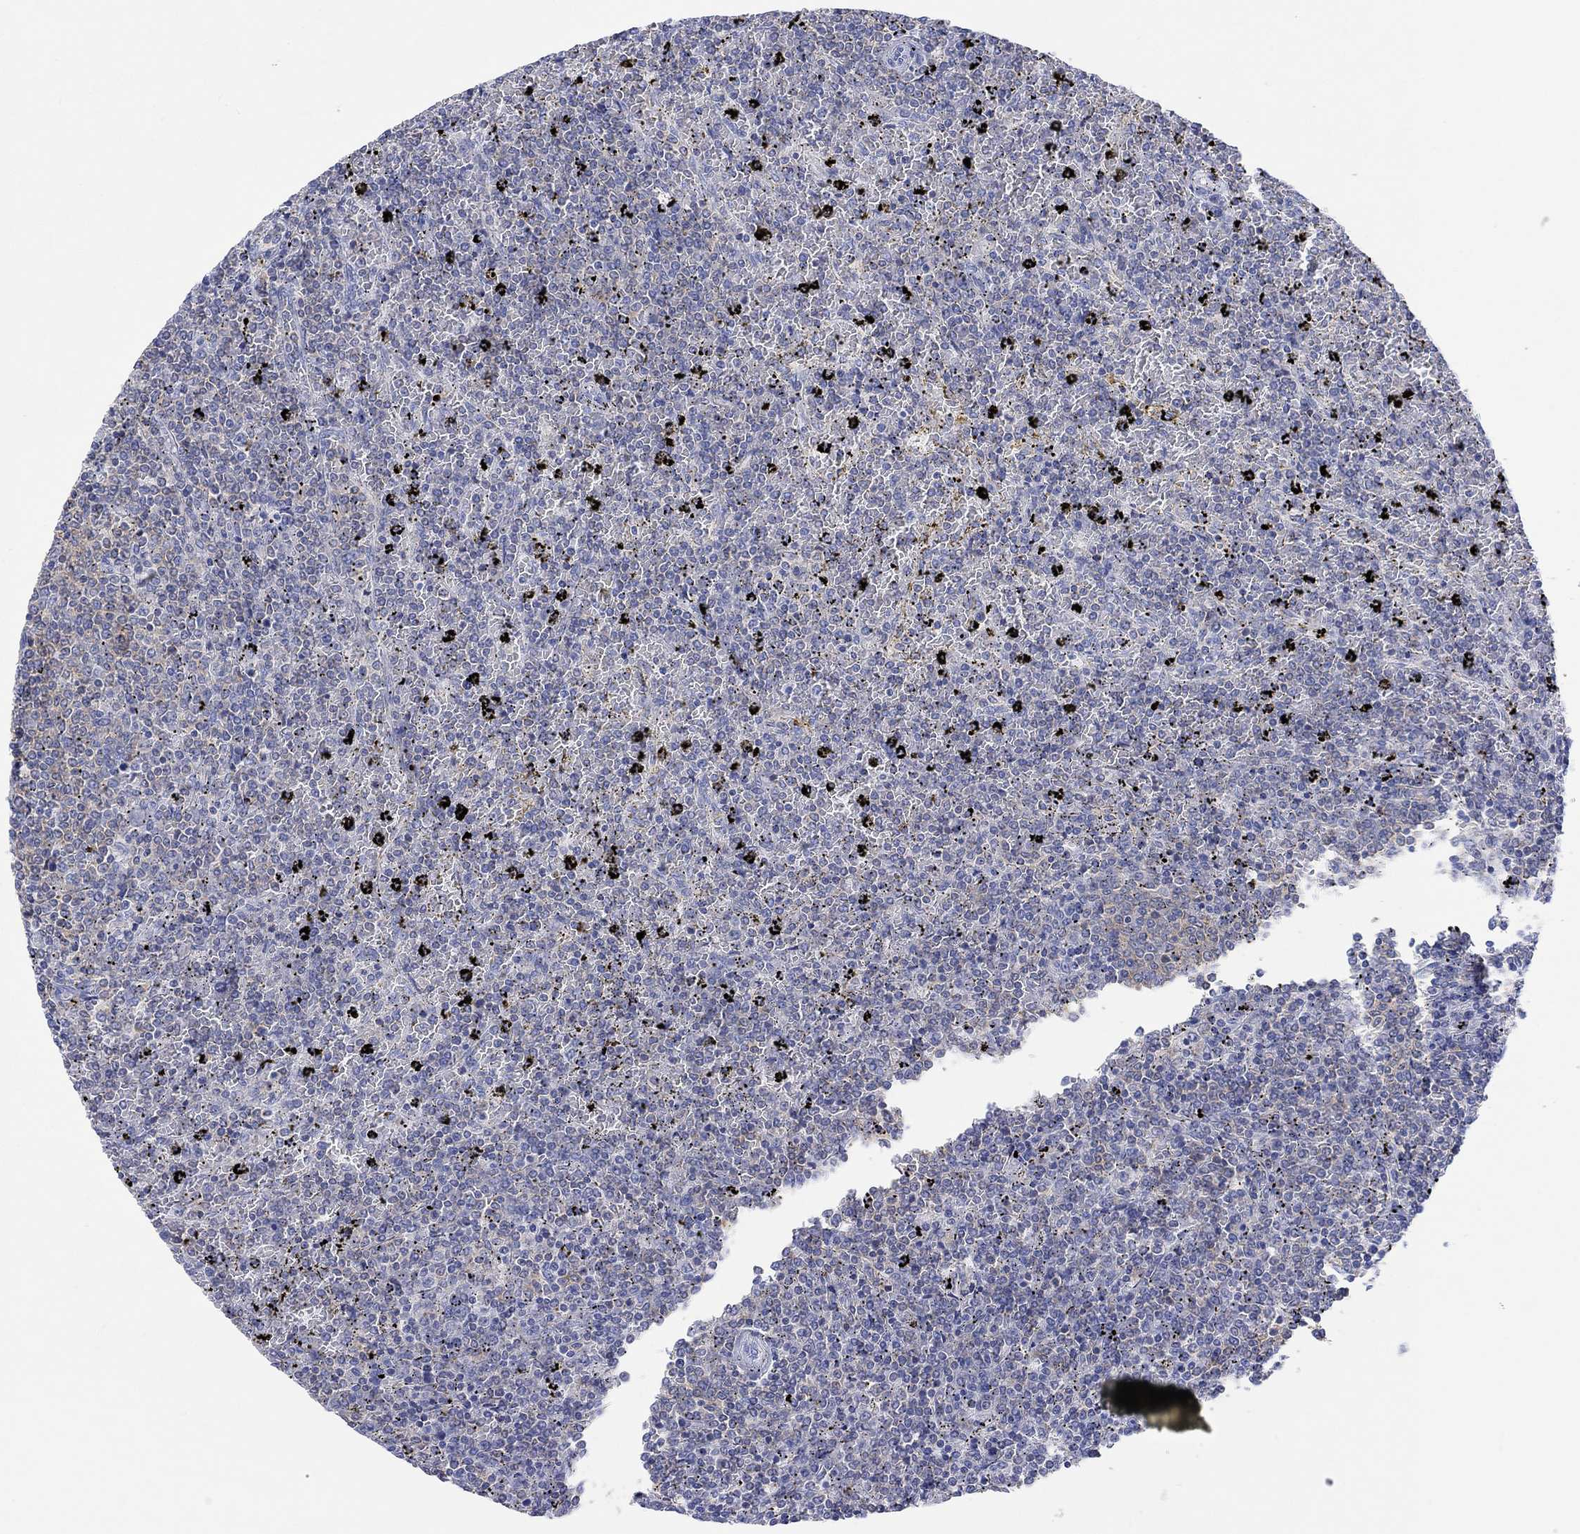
{"staining": {"intensity": "weak", "quantity": "25%-75%", "location": "cytoplasmic/membranous"}, "tissue": "lymphoma", "cell_type": "Tumor cells", "image_type": "cancer", "snomed": [{"axis": "morphology", "description": "Malignant lymphoma, non-Hodgkin's type, Low grade"}, {"axis": "topography", "description": "Spleen"}], "caption": "A brown stain shows weak cytoplasmic/membranous expression of a protein in human malignant lymphoma, non-Hodgkin's type (low-grade) tumor cells. (Brightfield microscopy of DAB IHC at high magnification).", "gene": "GCM1", "patient": {"sex": "female", "age": 77}}